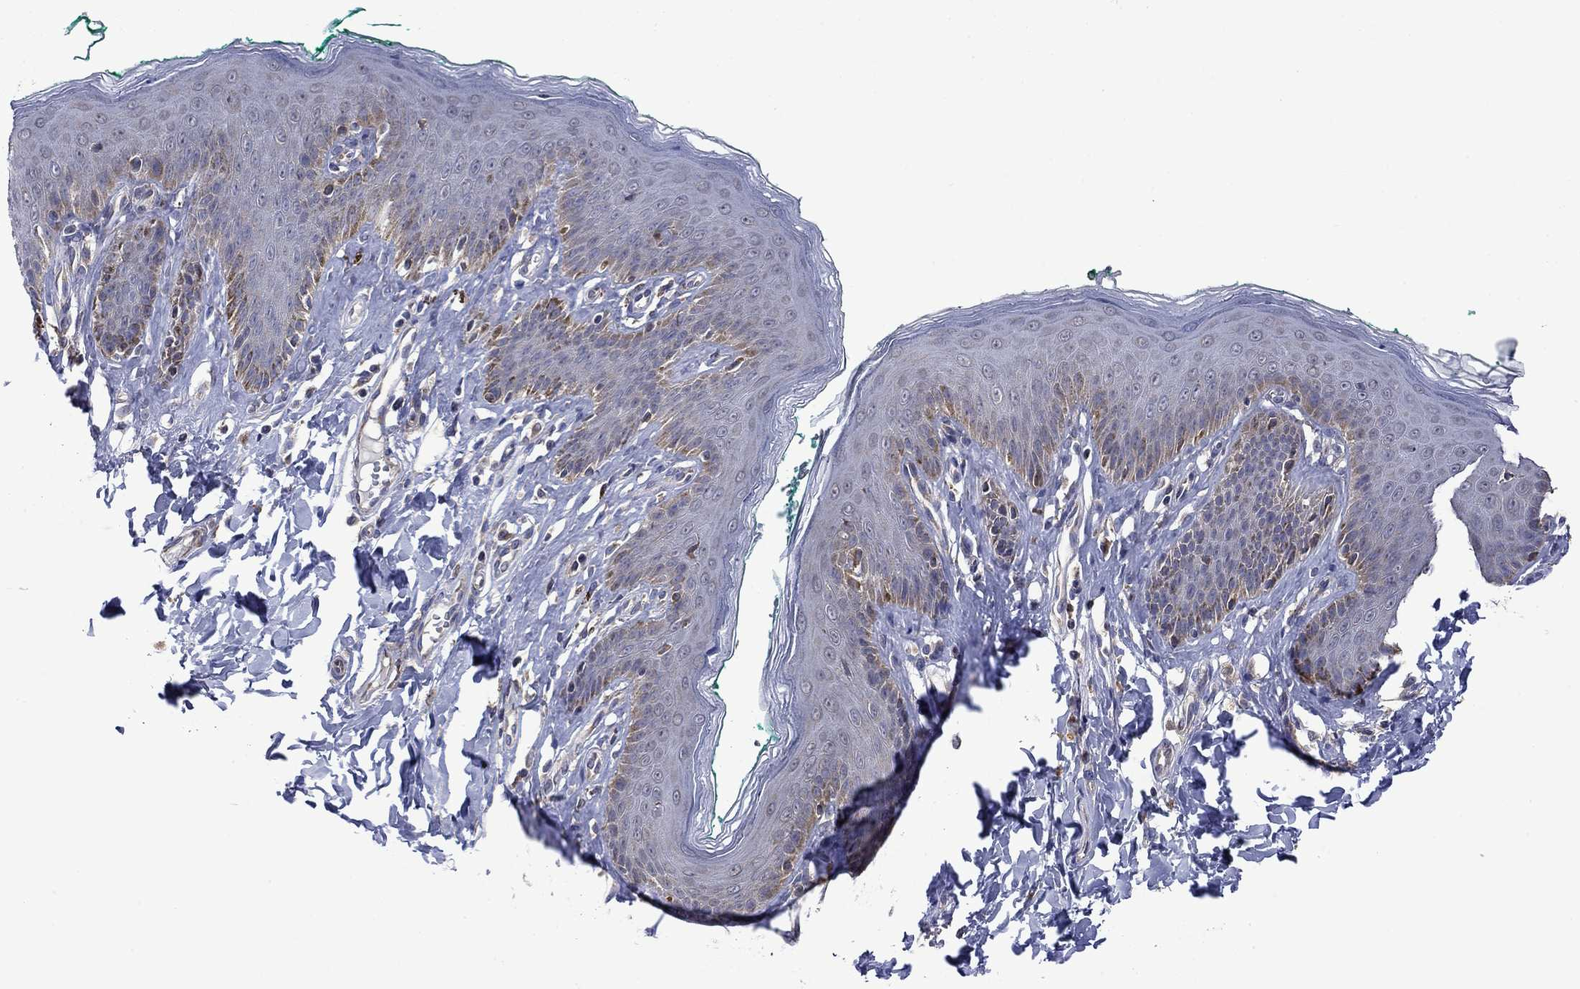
{"staining": {"intensity": "negative", "quantity": "none", "location": "none"}, "tissue": "skin", "cell_type": "Epidermal cells", "image_type": "normal", "snomed": [{"axis": "morphology", "description": "Normal tissue, NOS"}, {"axis": "topography", "description": "Vulva"}], "caption": "The image shows no significant expression in epidermal cells of skin.", "gene": "FURIN", "patient": {"sex": "female", "age": 66}}